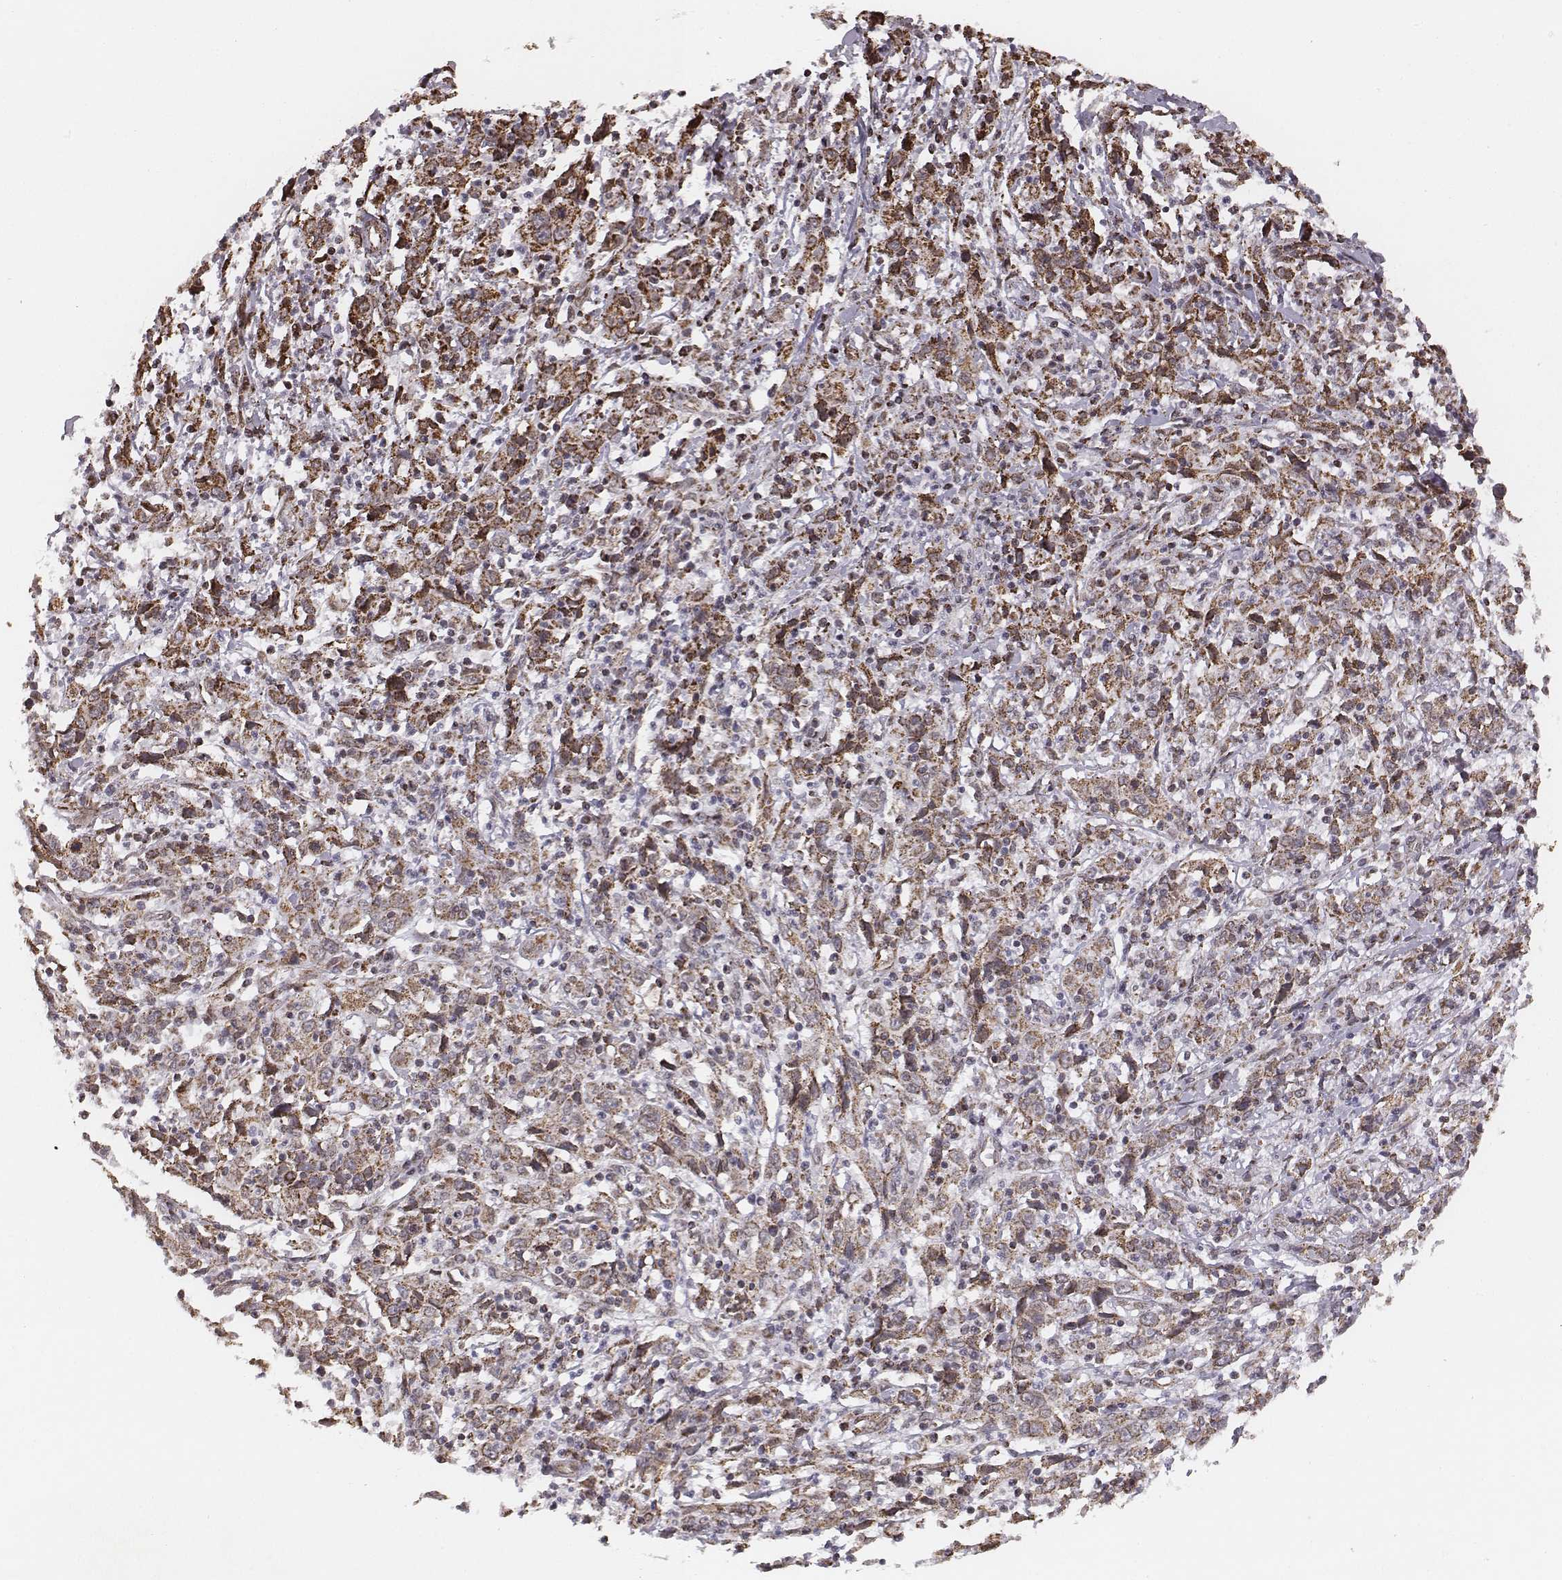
{"staining": {"intensity": "moderate", "quantity": "25%-75%", "location": "cytoplasmic/membranous"}, "tissue": "cervical cancer", "cell_type": "Tumor cells", "image_type": "cancer", "snomed": [{"axis": "morphology", "description": "Squamous cell carcinoma, NOS"}, {"axis": "topography", "description": "Cervix"}], "caption": "The photomicrograph shows immunohistochemical staining of squamous cell carcinoma (cervical). There is moderate cytoplasmic/membranous expression is present in approximately 25%-75% of tumor cells. Ihc stains the protein in brown and the nuclei are stained blue.", "gene": "ACOT2", "patient": {"sex": "female", "age": 46}}